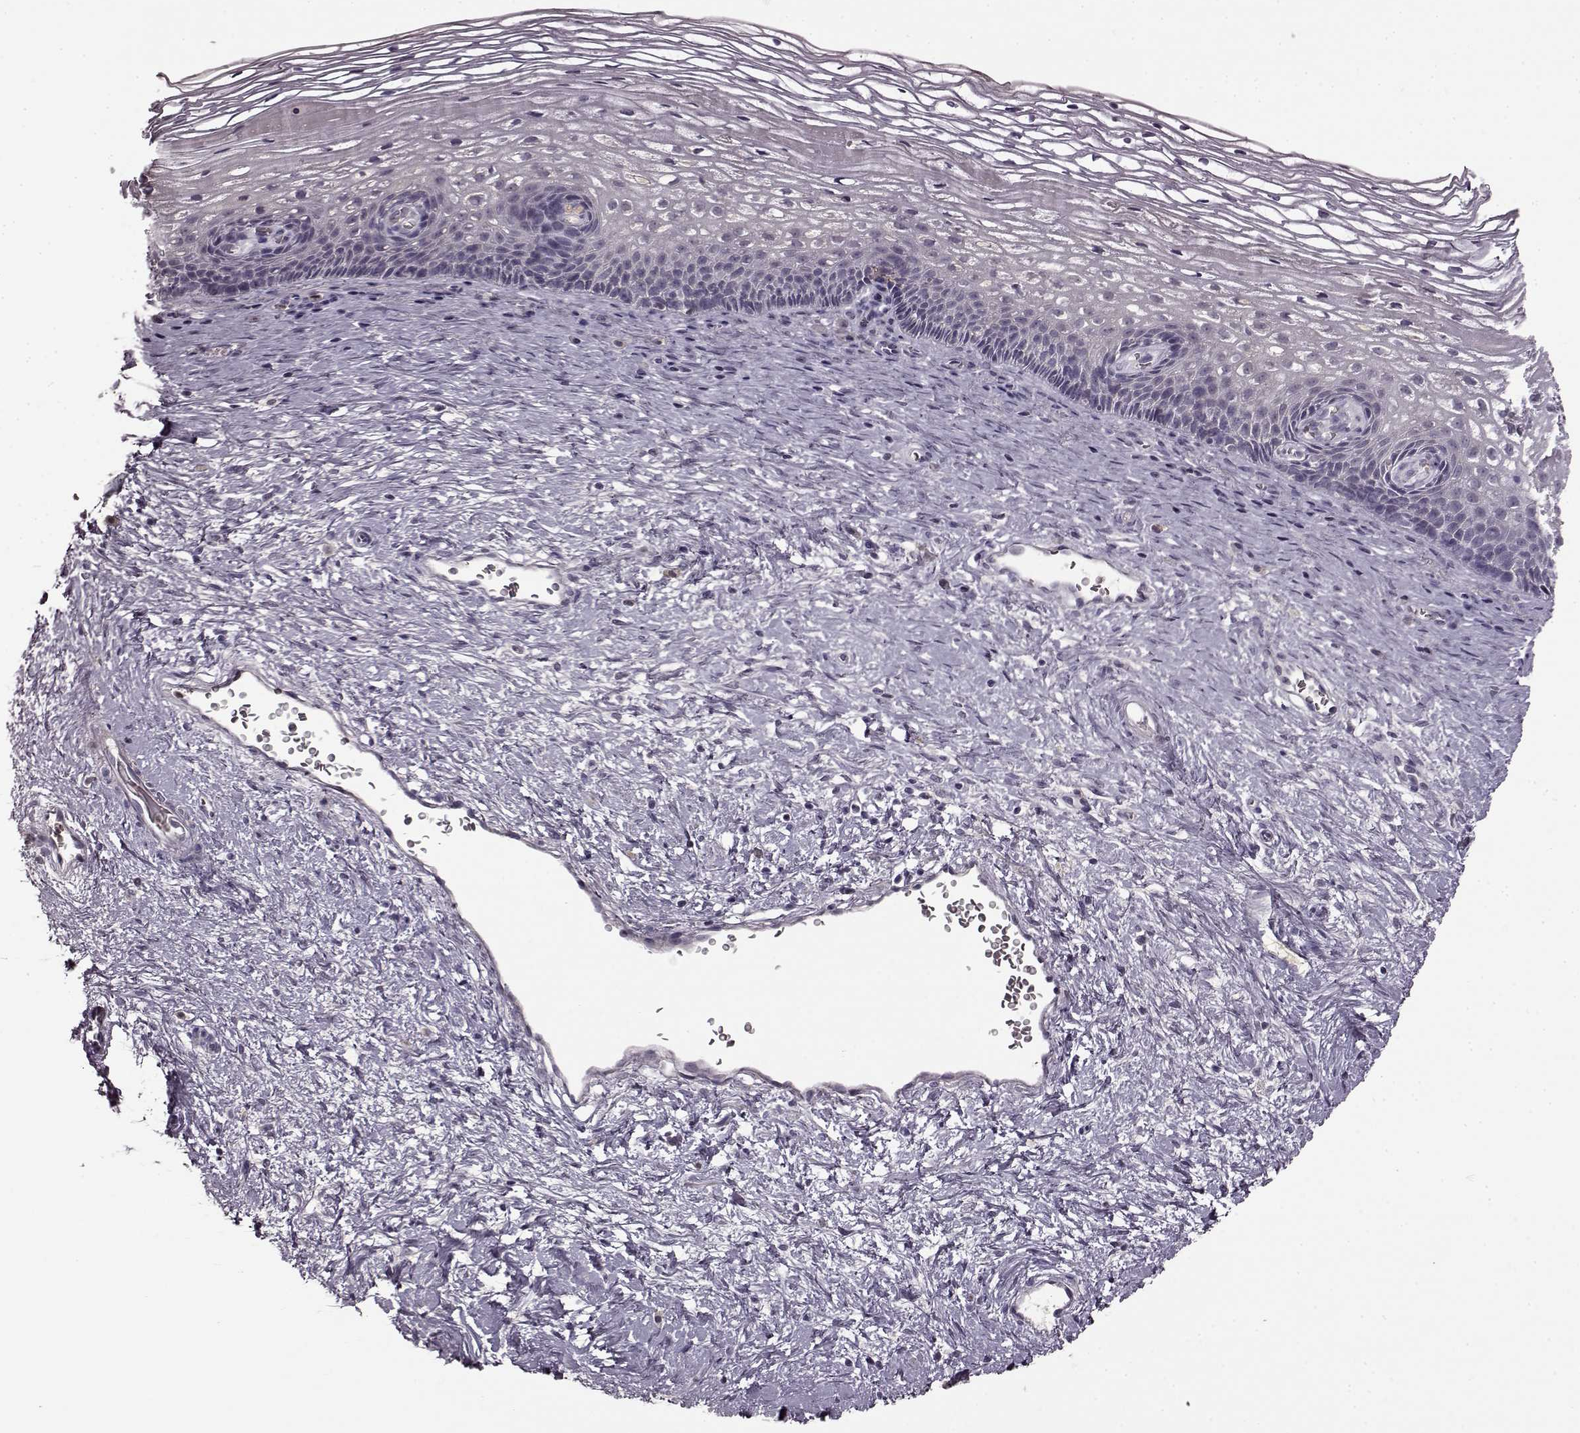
{"staining": {"intensity": "negative", "quantity": "none", "location": "none"}, "tissue": "cervix", "cell_type": "Glandular cells", "image_type": "normal", "snomed": [{"axis": "morphology", "description": "Normal tissue, NOS"}, {"axis": "topography", "description": "Cervix"}], "caption": "DAB (3,3'-diaminobenzidine) immunohistochemical staining of normal cervix demonstrates no significant staining in glandular cells.", "gene": "CNGA3", "patient": {"sex": "female", "age": 34}}